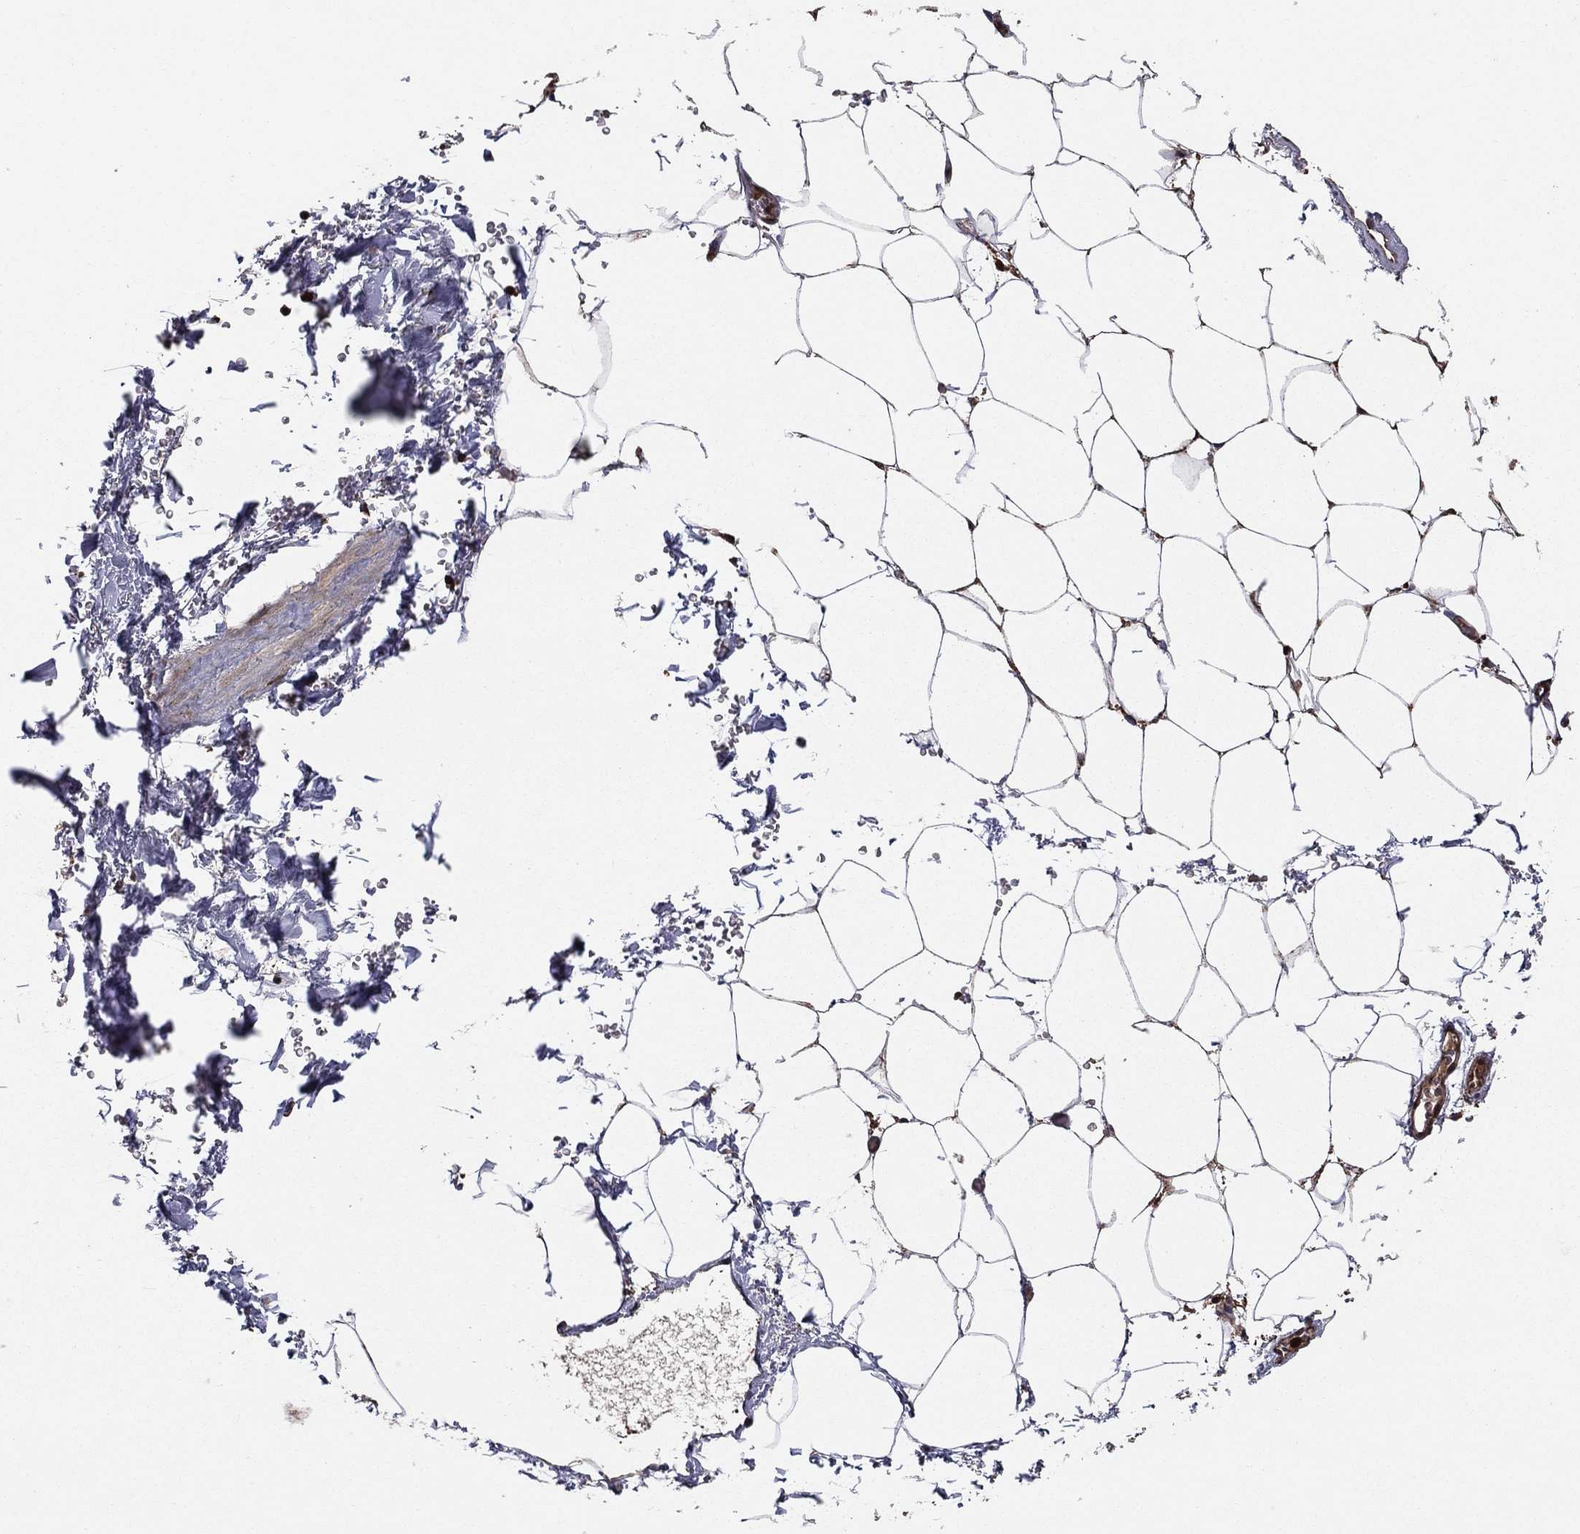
{"staining": {"intensity": "negative", "quantity": "none", "location": "none"}, "tissue": "adipose tissue", "cell_type": "Adipocytes", "image_type": "normal", "snomed": [{"axis": "morphology", "description": "Normal tissue, NOS"}, {"axis": "topography", "description": "Soft tissue"}, {"axis": "topography", "description": "Adipose tissue"}, {"axis": "topography", "description": "Vascular tissue"}, {"axis": "topography", "description": "Peripheral nerve tissue"}], "caption": "Immunohistochemistry of benign human adipose tissue shows no expression in adipocytes.", "gene": "BABAM2", "patient": {"sex": "male", "age": 68}}